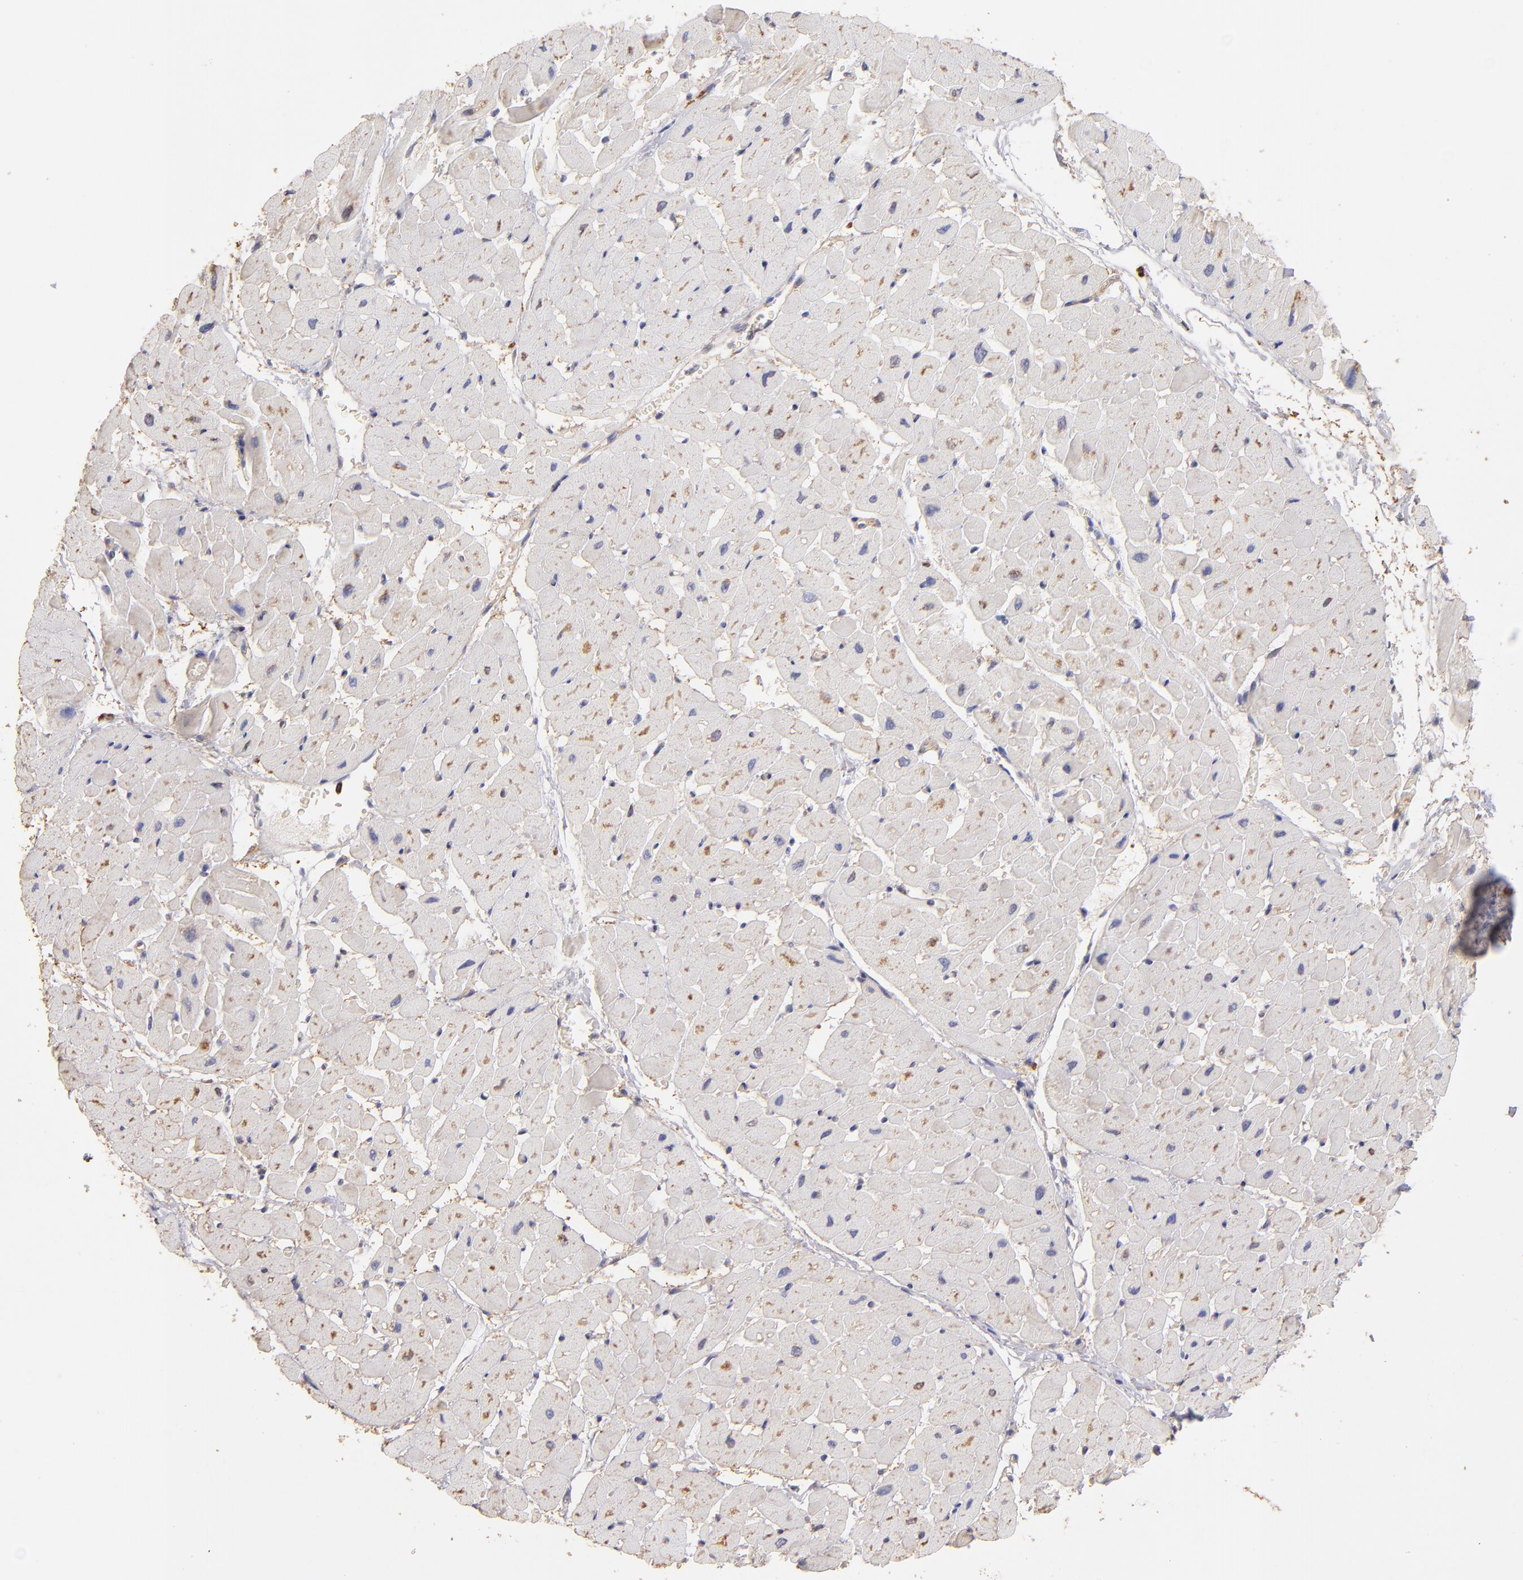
{"staining": {"intensity": "weak", "quantity": "25%-75%", "location": "cytoplasmic/membranous"}, "tissue": "heart muscle", "cell_type": "Cardiomyocytes", "image_type": "normal", "snomed": [{"axis": "morphology", "description": "Normal tissue, NOS"}, {"axis": "topography", "description": "Heart"}], "caption": "The image displays immunohistochemical staining of normal heart muscle. There is weak cytoplasmic/membranous staining is present in approximately 25%-75% of cardiomyocytes.", "gene": "ABCB1", "patient": {"sex": "male", "age": 45}}